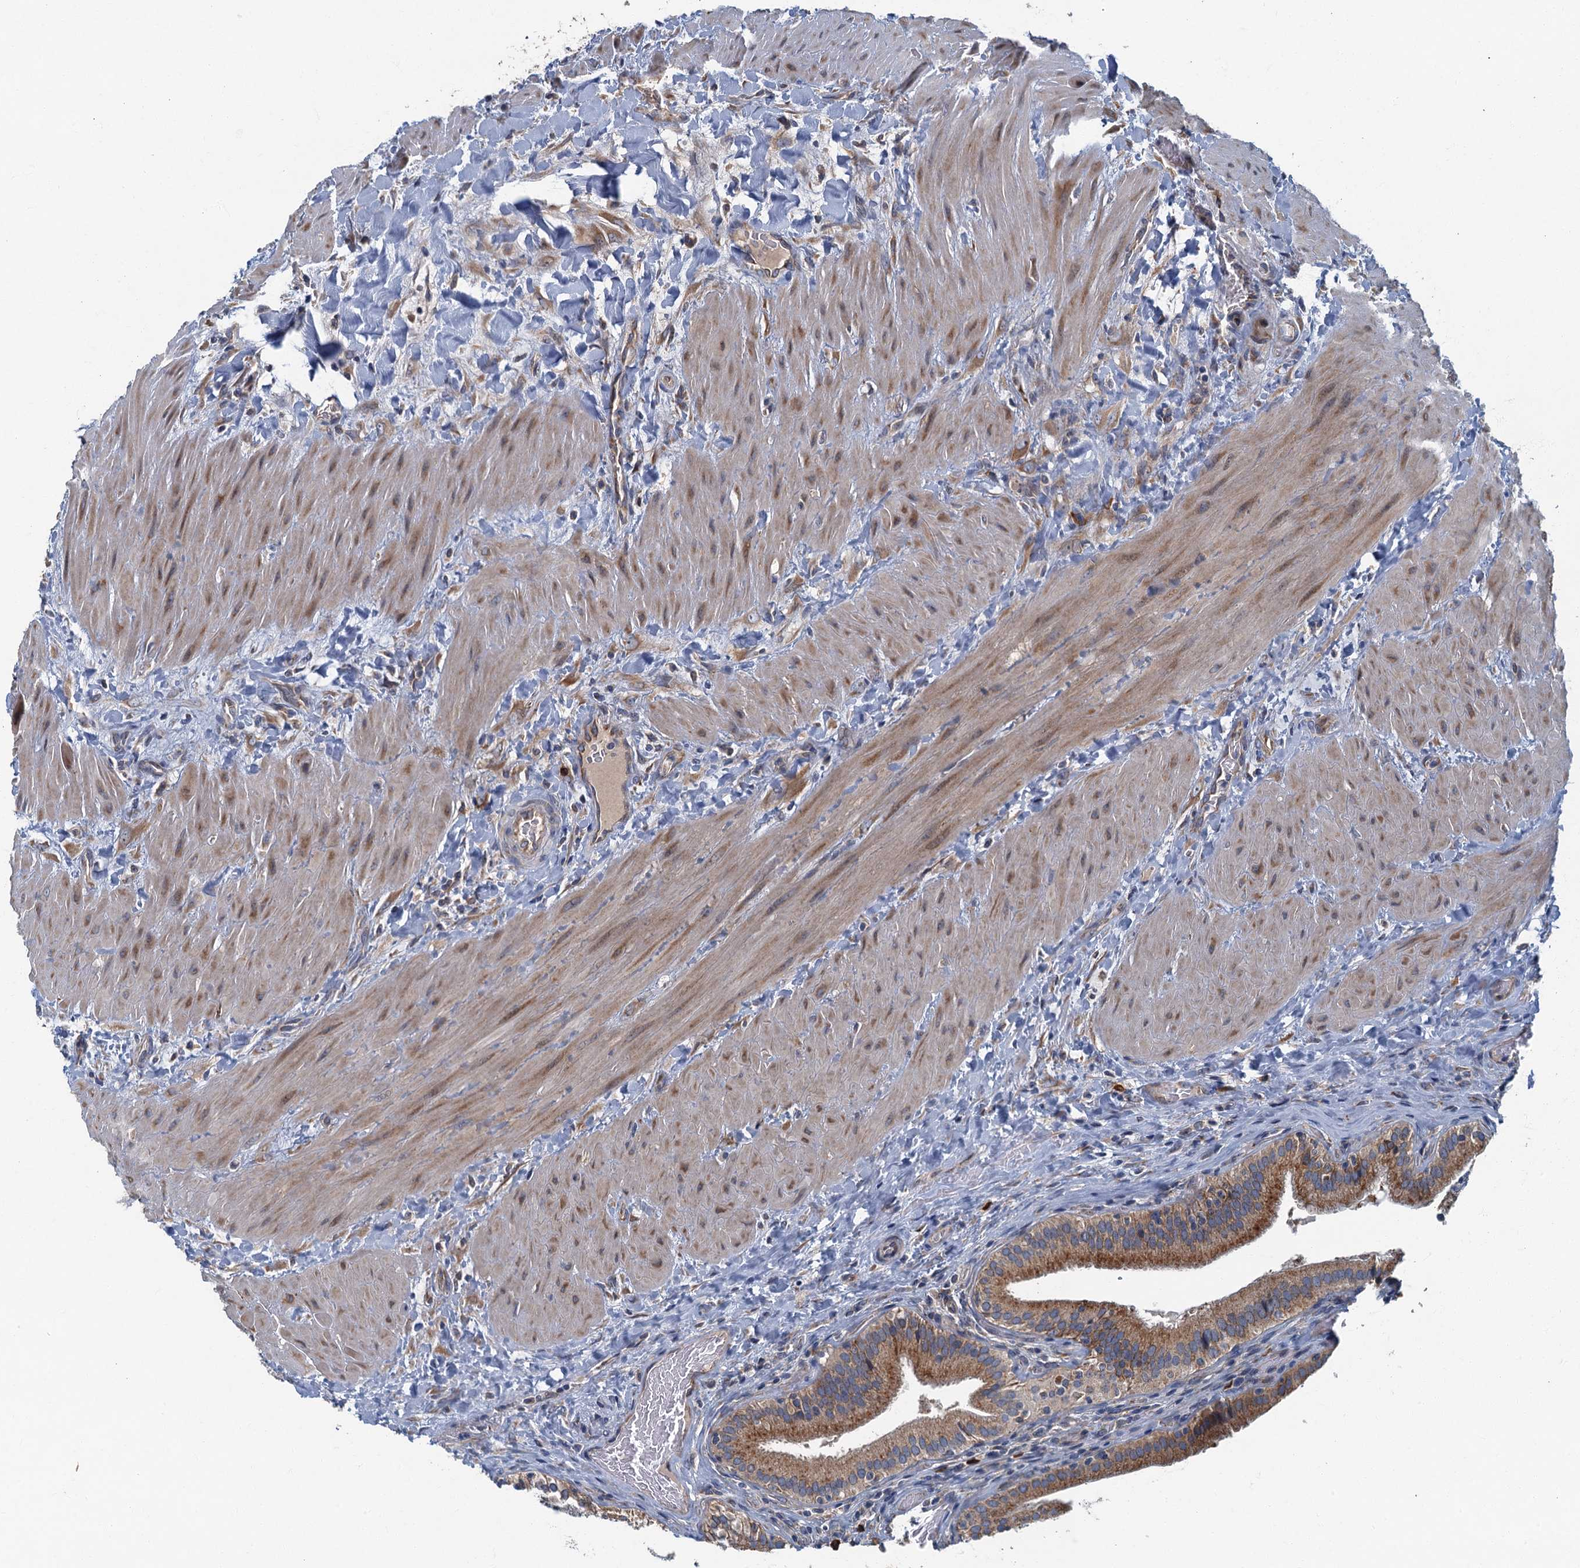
{"staining": {"intensity": "strong", "quantity": ">75%", "location": "cytoplasmic/membranous"}, "tissue": "gallbladder", "cell_type": "Glandular cells", "image_type": "normal", "snomed": [{"axis": "morphology", "description": "Normal tissue, NOS"}, {"axis": "topography", "description": "Gallbladder"}], "caption": "Immunohistochemistry (IHC) image of normal human gallbladder stained for a protein (brown), which exhibits high levels of strong cytoplasmic/membranous expression in about >75% of glandular cells.", "gene": "SPDYC", "patient": {"sex": "male", "age": 24}}